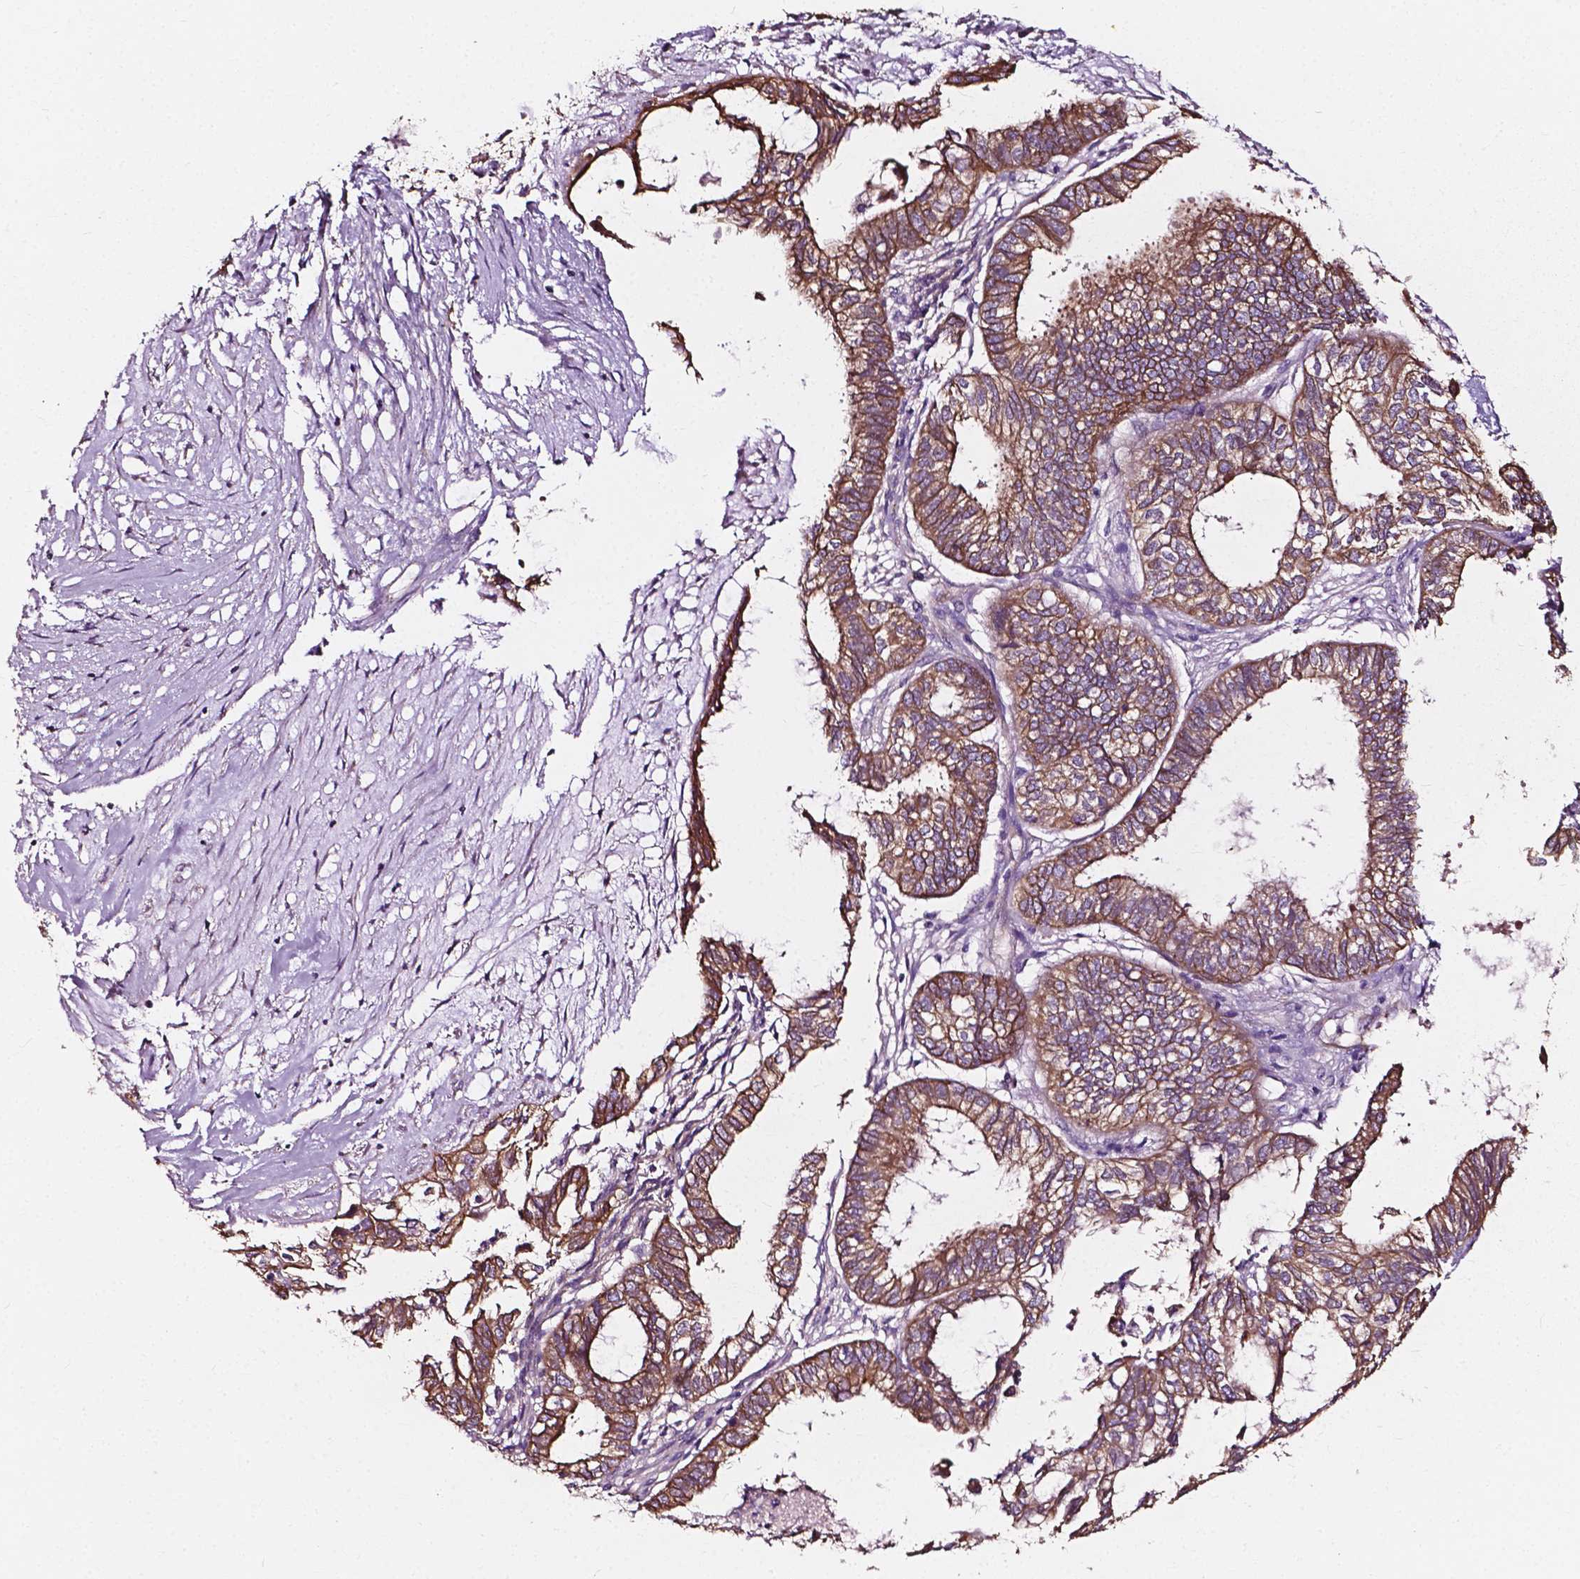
{"staining": {"intensity": "moderate", "quantity": ">75%", "location": "cytoplasmic/membranous"}, "tissue": "ovarian cancer", "cell_type": "Tumor cells", "image_type": "cancer", "snomed": [{"axis": "morphology", "description": "Carcinoma, endometroid"}, {"axis": "topography", "description": "Ovary"}], "caption": "Brown immunohistochemical staining in human endometroid carcinoma (ovarian) reveals moderate cytoplasmic/membranous staining in about >75% of tumor cells. (DAB IHC with brightfield microscopy, high magnification).", "gene": "ATG16L1", "patient": {"sex": "female", "age": 64}}